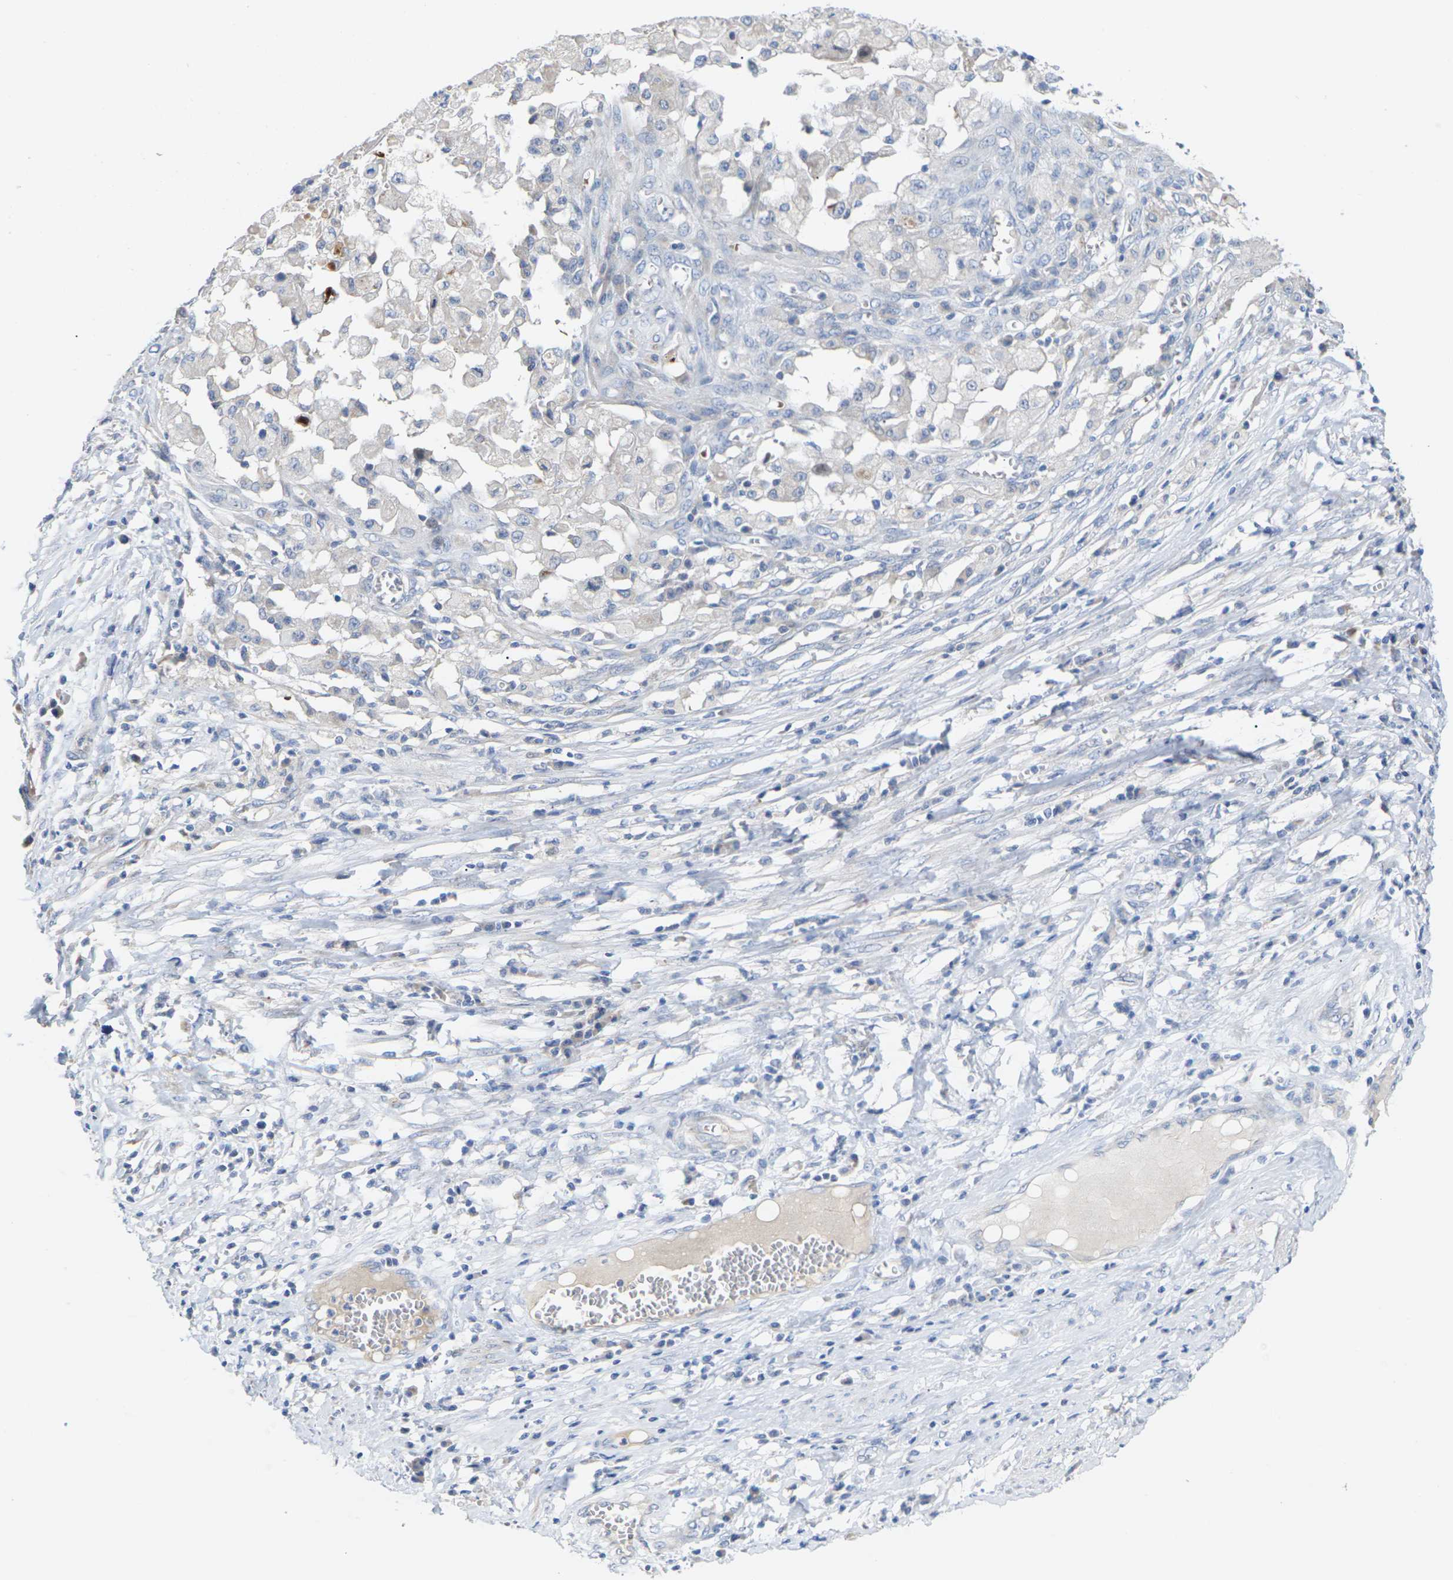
{"staining": {"intensity": "negative", "quantity": "none", "location": "none"}, "tissue": "cervical cancer", "cell_type": "Tumor cells", "image_type": "cancer", "snomed": [{"axis": "morphology", "description": "Squamous cell carcinoma, NOS"}, {"axis": "topography", "description": "Cervix"}], "caption": "A micrograph of cervical cancer stained for a protein reveals no brown staining in tumor cells. (DAB (3,3'-diaminobenzidine) immunohistochemistry, high magnification).", "gene": "TMCO4", "patient": {"sex": "female", "age": 39}}